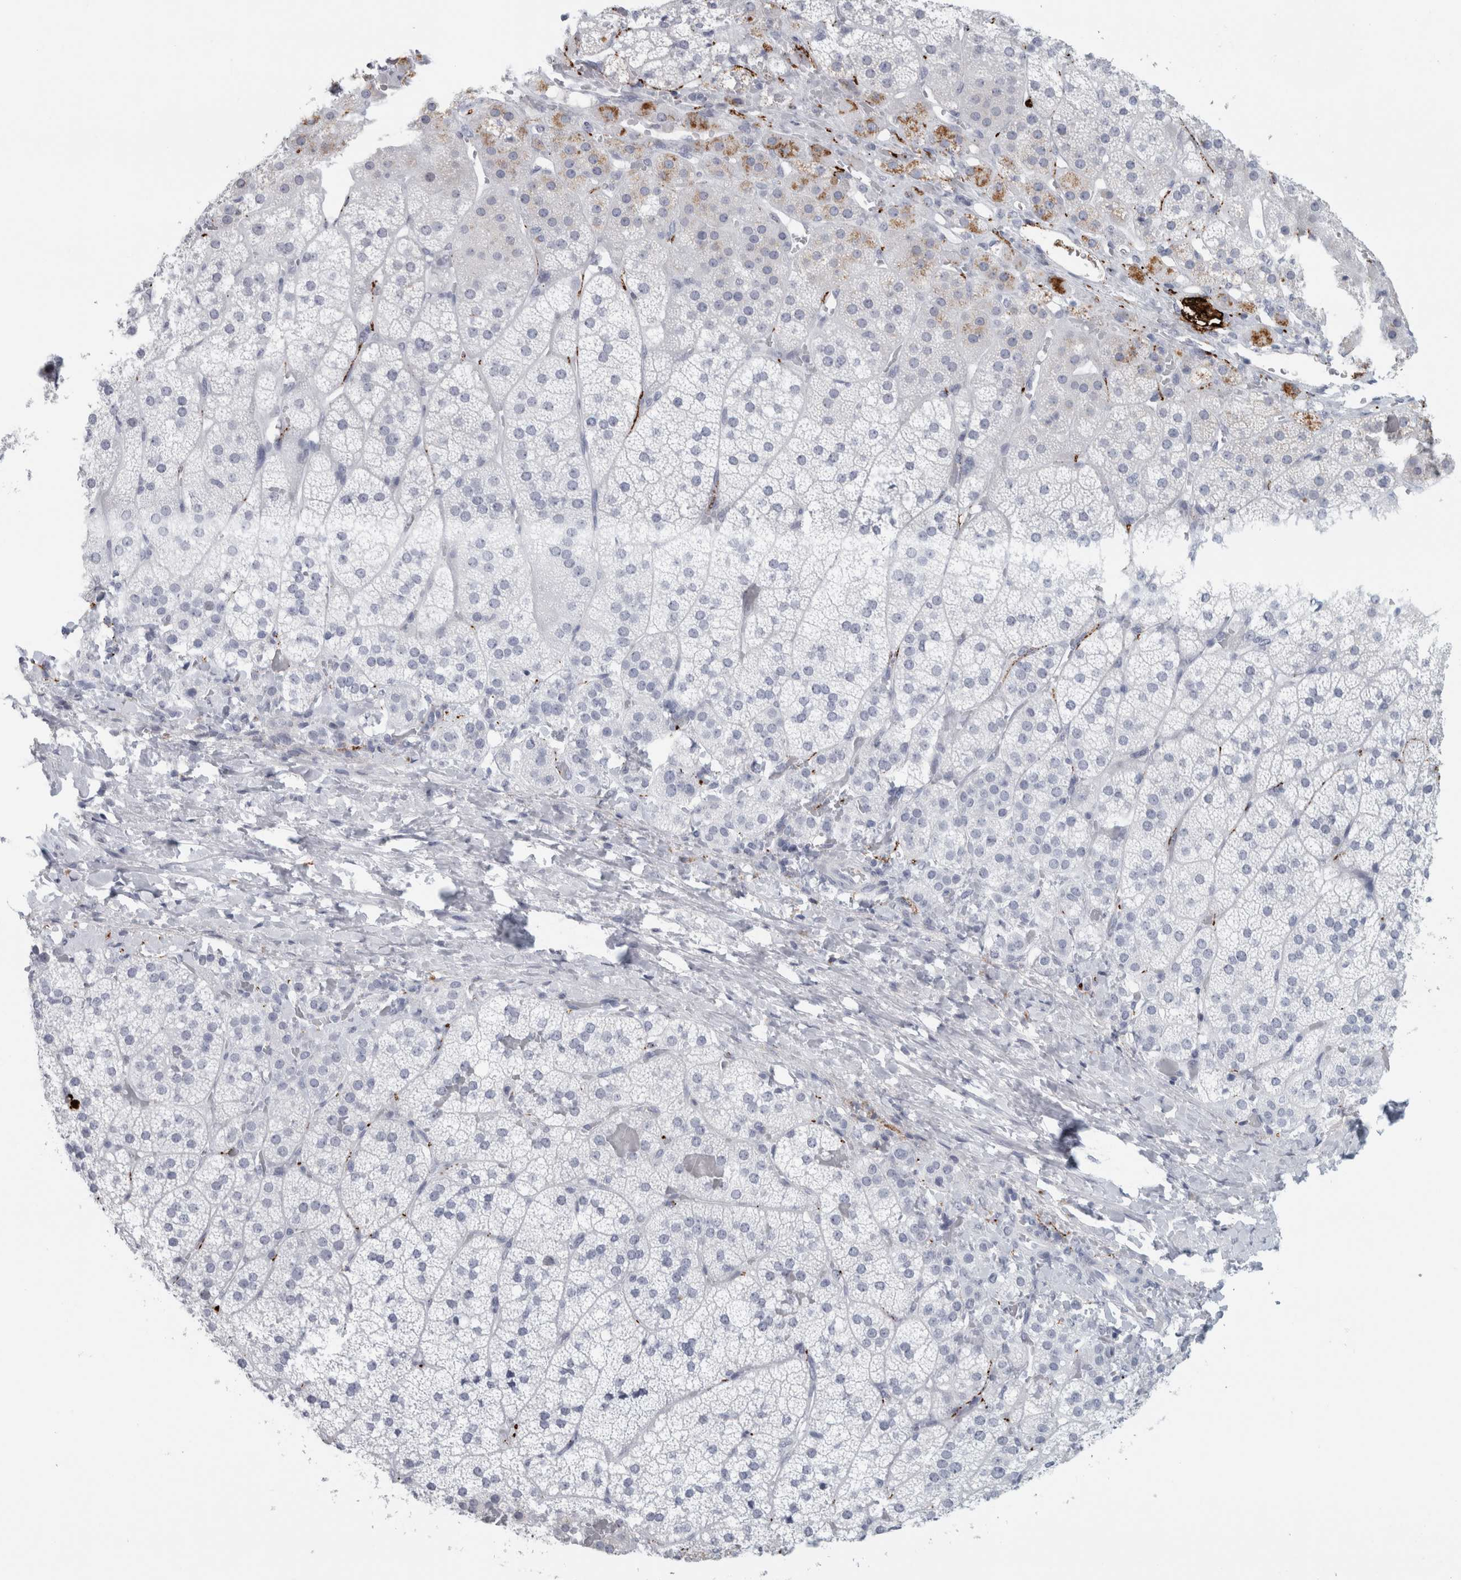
{"staining": {"intensity": "negative", "quantity": "none", "location": "none"}, "tissue": "adrenal gland", "cell_type": "Glandular cells", "image_type": "normal", "snomed": [{"axis": "morphology", "description": "Normal tissue, NOS"}, {"axis": "topography", "description": "Adrenal gland"}], "caption": "High power microscopy micrograph of an IHC photomicrograph of benign adrenal gland, revealing no significant staining in glandular cells.", "gene": "CPE", "patient": {"sex": "female", "age": 44}}